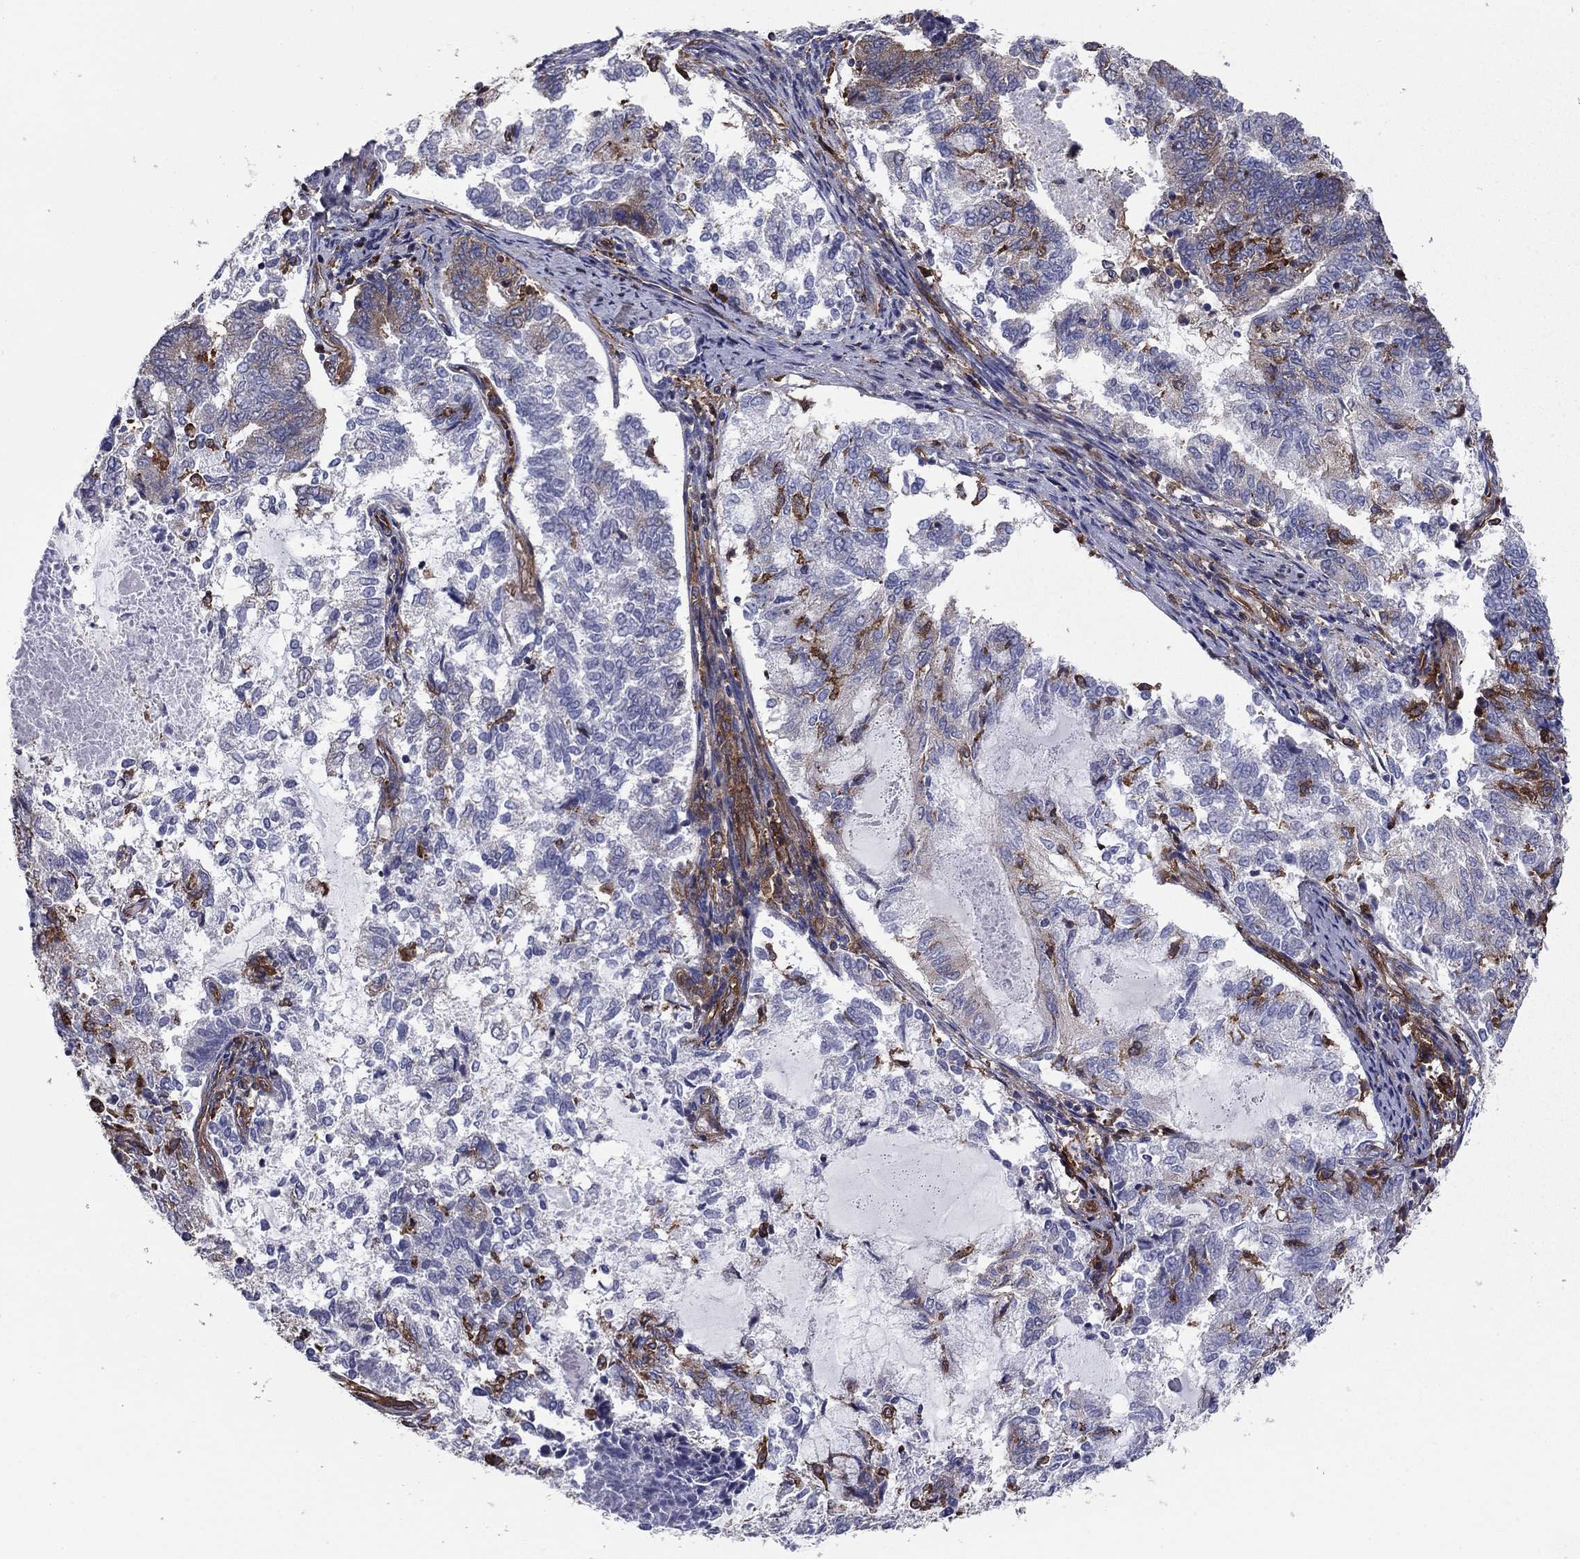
{"staining": {"intensity": "weak", "quantity": "<25%", "location": "cytoplasmic/membranous"}, "tissue": "endometrial cancer", "cell_type": "Tumor cells", "image_type": "cancer", "snomed": [{"axis": "morphology", "description": "Adenocarcinoma, NOS"}, {"axis": "topography", "description": "Endometrium"}], "caption": "An image of adenocarcinoma (endometrial) stained for a protein exhibits no brown staining in tumor cells. Nuclei are stained in blue.", "gene": "EHBP1L1", "patient": {"sex": "female", "age": 65}}